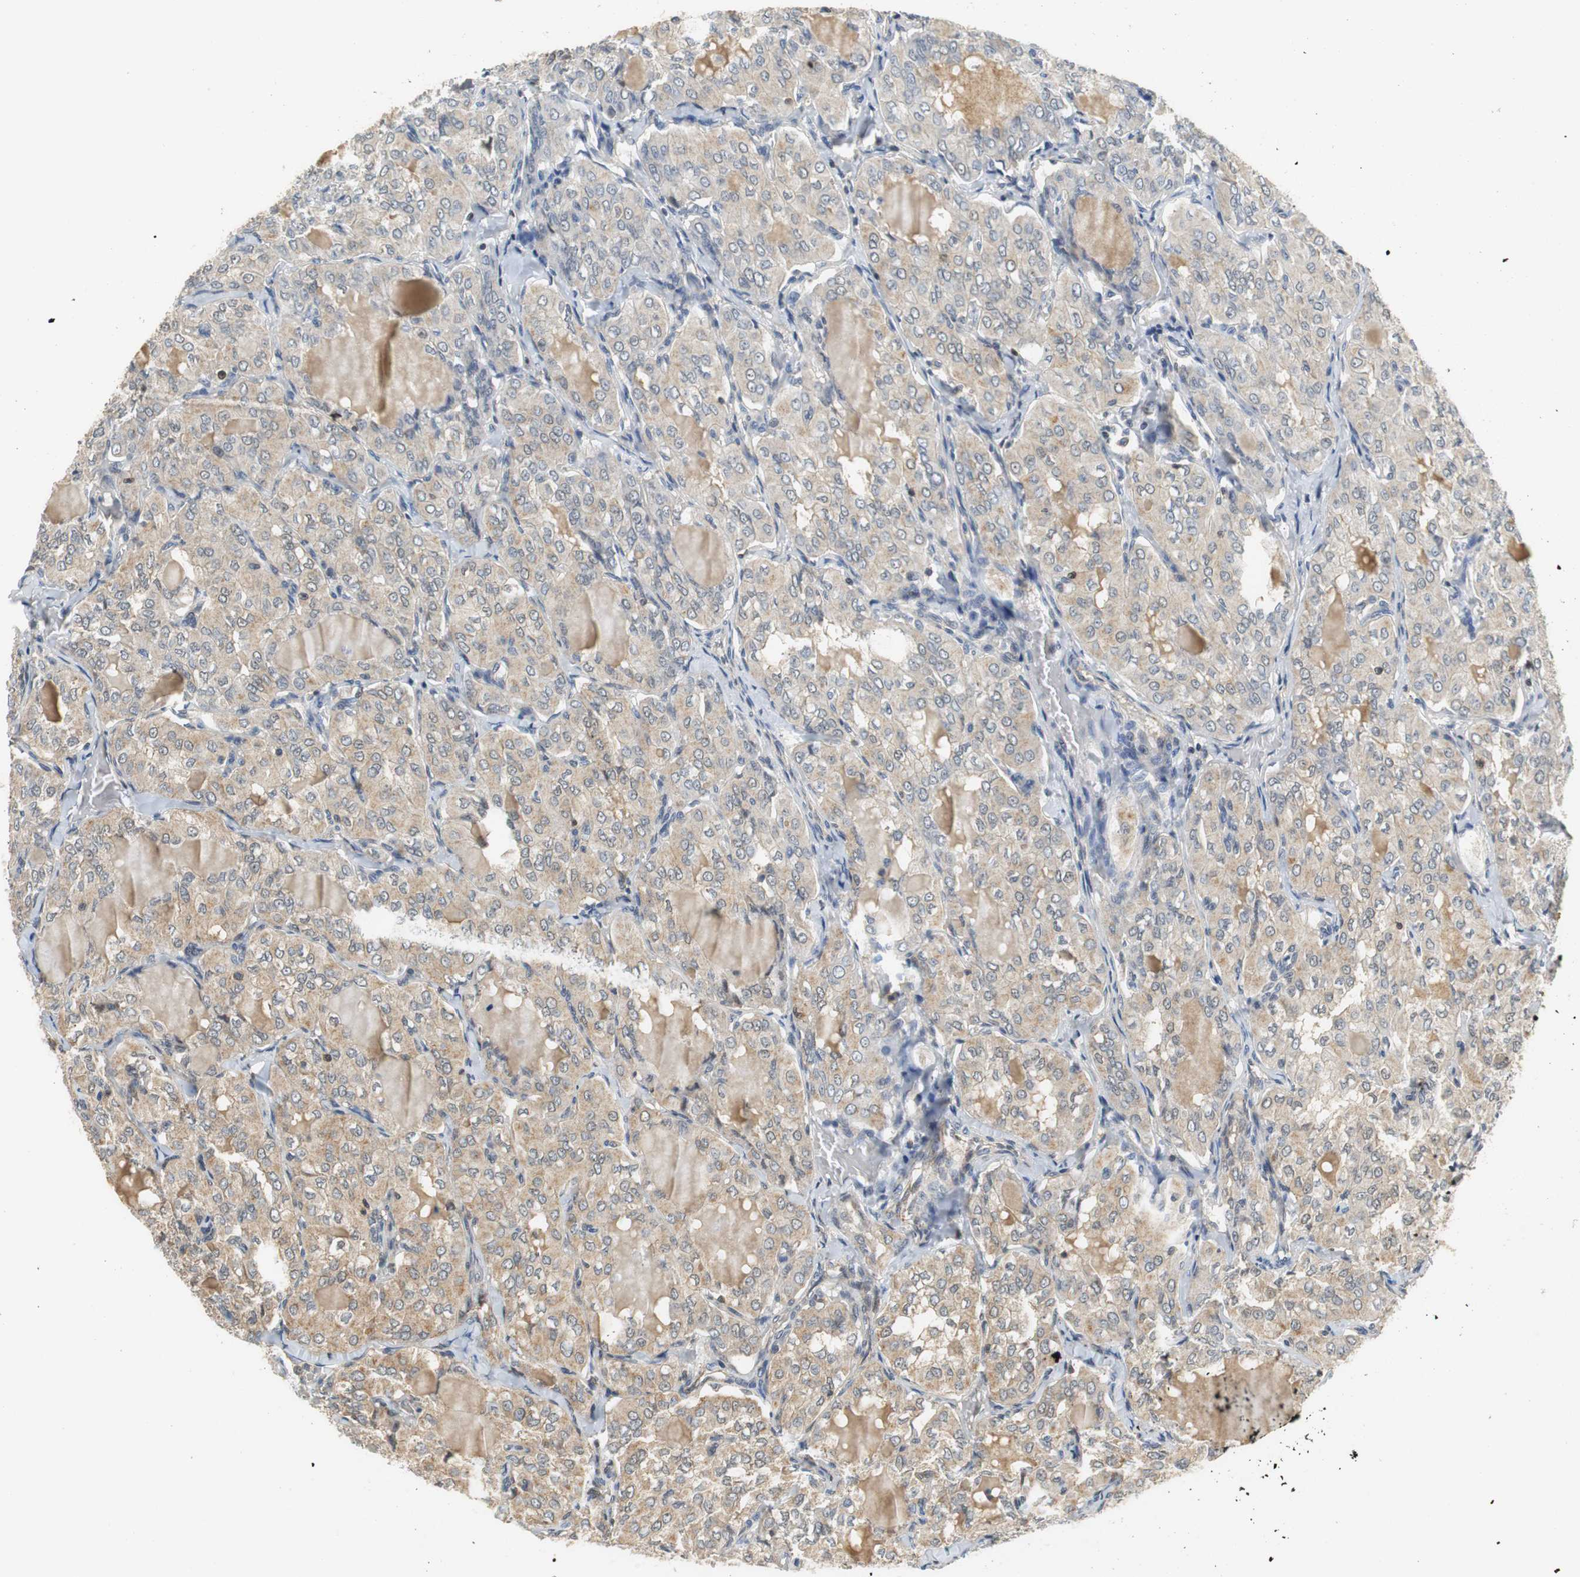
{"staining": {"intensity": "moderate", "quantity": ">75%", "location": "cytoplasmic/membranous"}, "tissue": "thyroid cancer", "cell_type": "Tumor cells", "image_type": "cancer", "snomed": [{"axis": "morphology", "description": "Papillary adenocarcinoma, NOS"}, {"axis": "topography", "description": "Thyroid gland"}], "caption": "DAB immunohistochemical staining of thyroid cancer (papillary adenocarcinoma) demonstrates moderate cytoplasmic/membranous protein expression in about >75% of tumor cells. (IHC, brightfield microscopy, high magnification).", "gene": "GSDMD", "patient": {"sex": "male", "age": 20}}